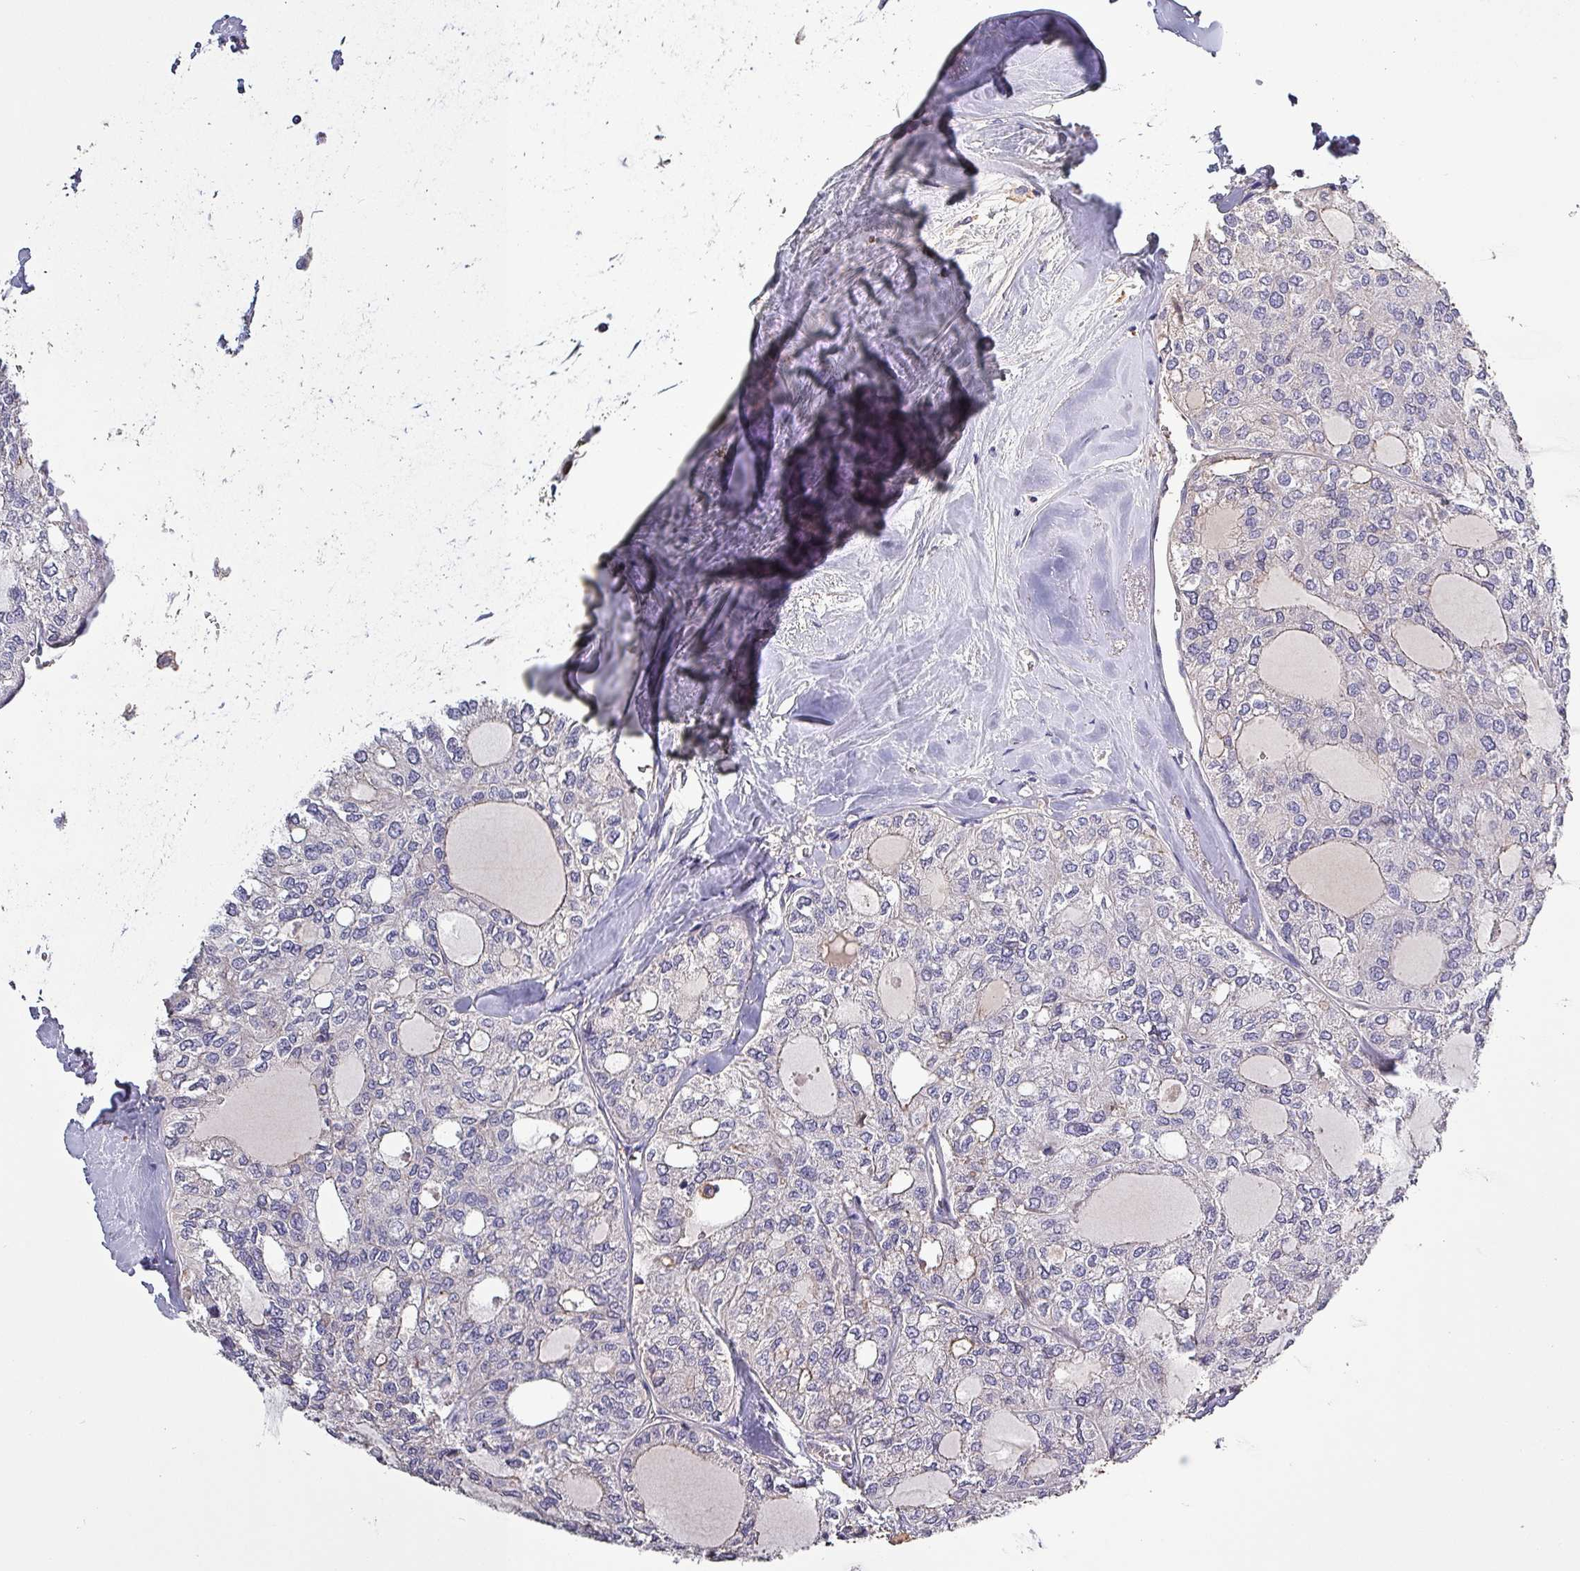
{"staining": {"intensity": "negative", "quantity": "none", "location": "none"}, "tissue": "thyroid cancer", "cell_type": "Tumor cells", "image_type": "cancer", "snomed": [{"axis": "morphology", "description": "Follicular adenoma carcinoma, NOS"}, {"axis": "topography", "description": "Thyroid gland"}], "caption": "The image exhibits no significant positivity in tumor cells of thyroid cancer. Brightfield microscopy of IHC stained with DAB (3,3'-diaminobenzidine) (brown) and hematoxylin (blue), captured at high magnification.", "gene": "HTRA4", "patient": {"sex": "male", "age": 75}}